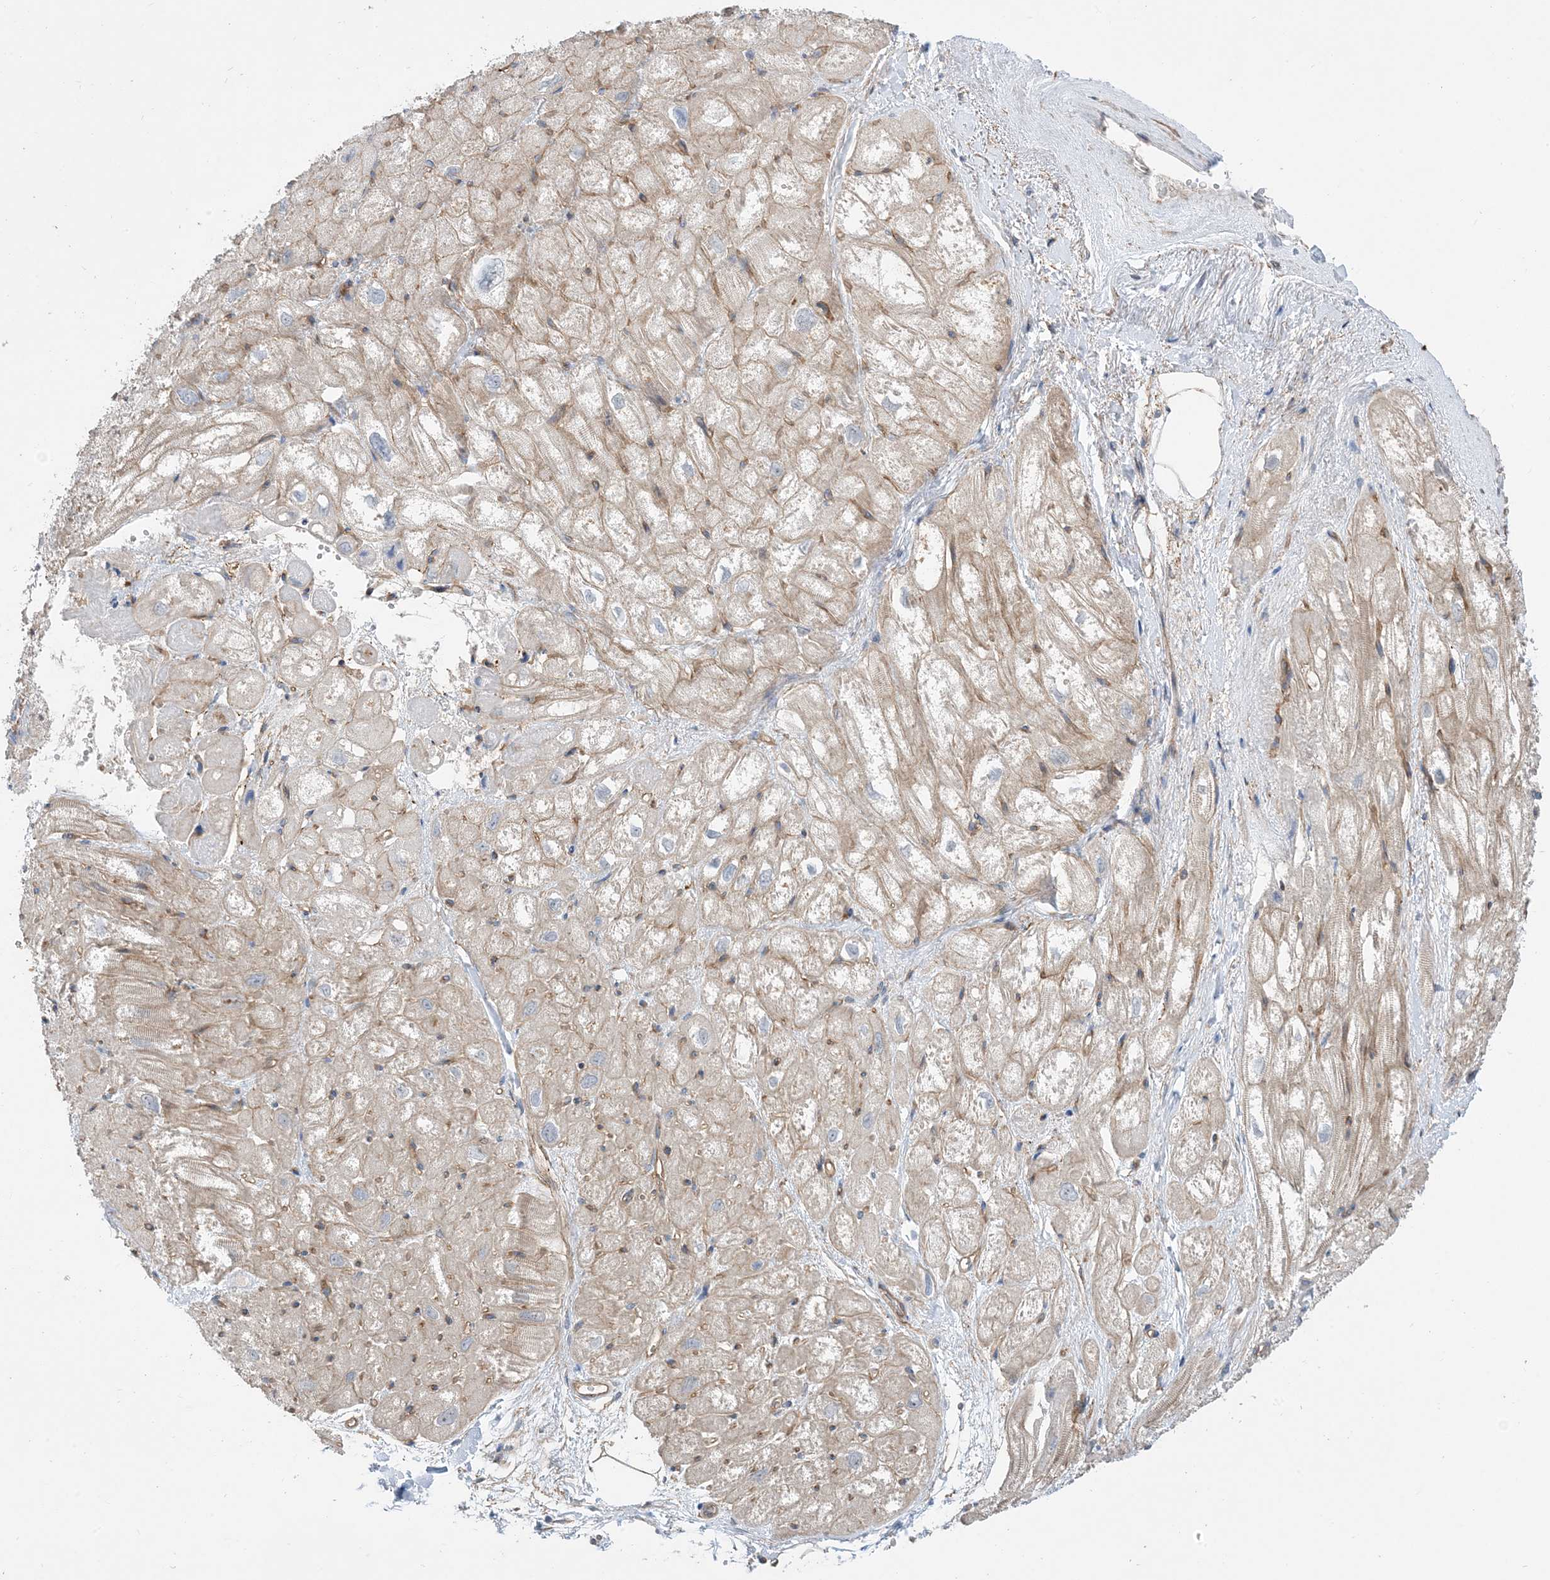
{"staining": {"intensity": "moderate", "quantity": "25%-75%", "location": "cytoplasmic/membranous"}, "tissue": "heart muscle", "cell_type": "Cardiomyocytes", "image_type": "normal", "snomed": [{"axis": "morphology", "description": "Normal tissue, NOS"}, {"axis": "topography", "description": "Heart"}], "caption": "This image shows normal heart muscle stained with immunohistochemistry (IHC) to label a protein in brown. The cytoplasmic/membranous of cardiomyocytes show moderate positivity for the protein. Nuclei are counter-stained blue.", "gene": "AOC1", "patient": {"sex": "male", "age": 50}}